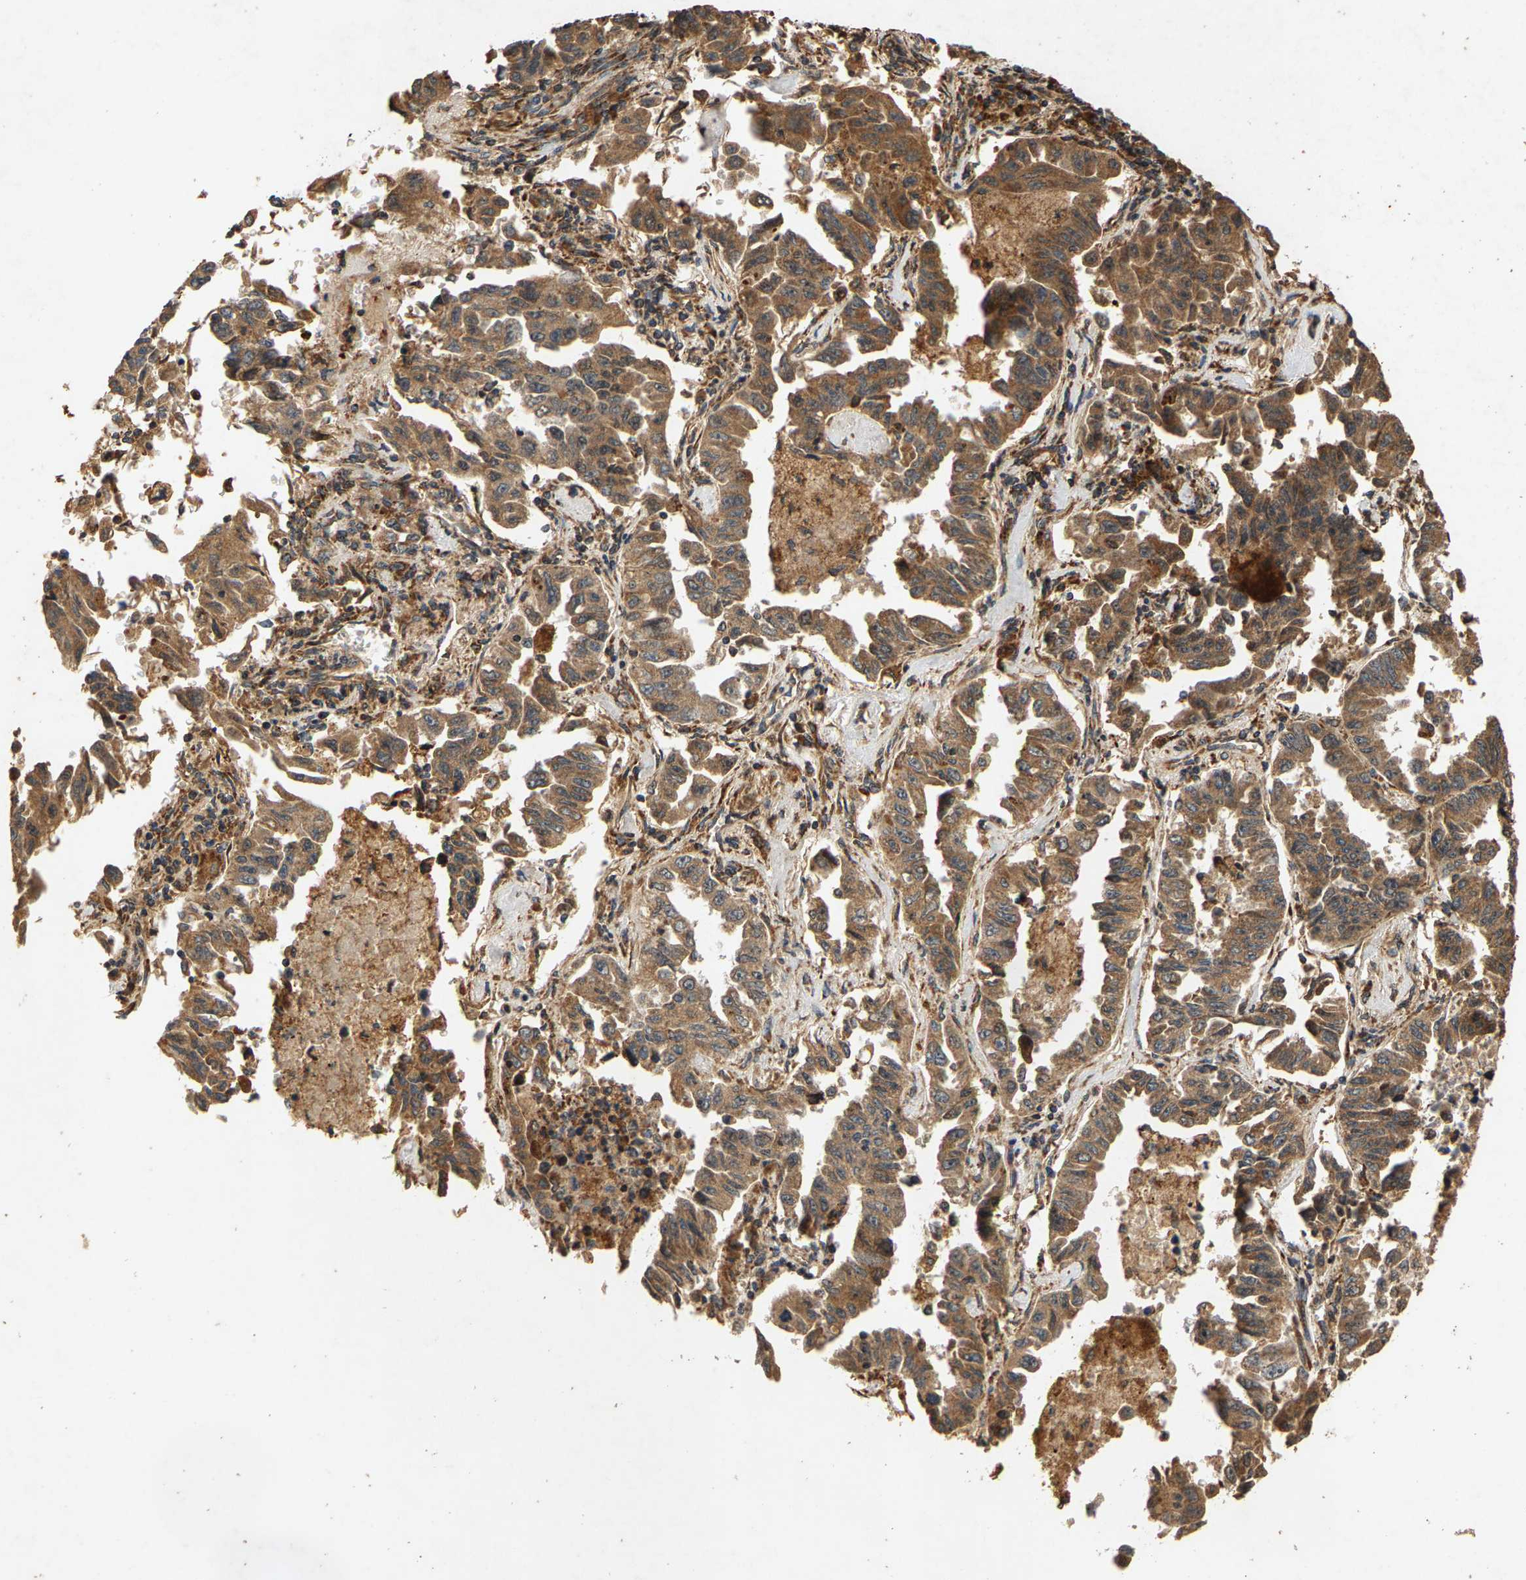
{"staining": {"intensity": "moderate", "quantity": ">75%", "location": "cytoplasmic/membranous"}, "tissue": "lung cancer", "cell_type": "Tumor cells", "image_type": "cancer", "snomed": [{"axis": "morphology", "description": "Adenocarcinoma, NOS"}, {"axis": "topography", "description": "Lung"}], "caption": "Lung cancer stained with immunohistochemistry displays moderate cytoplasmic/membranous positivity in approximately >75% of tumor cells. The protein of interest is shown in brown color, while the nuclei are stained blue.", "gene": "CIDEC", "patient": {"sex": "female", "age": 51}}